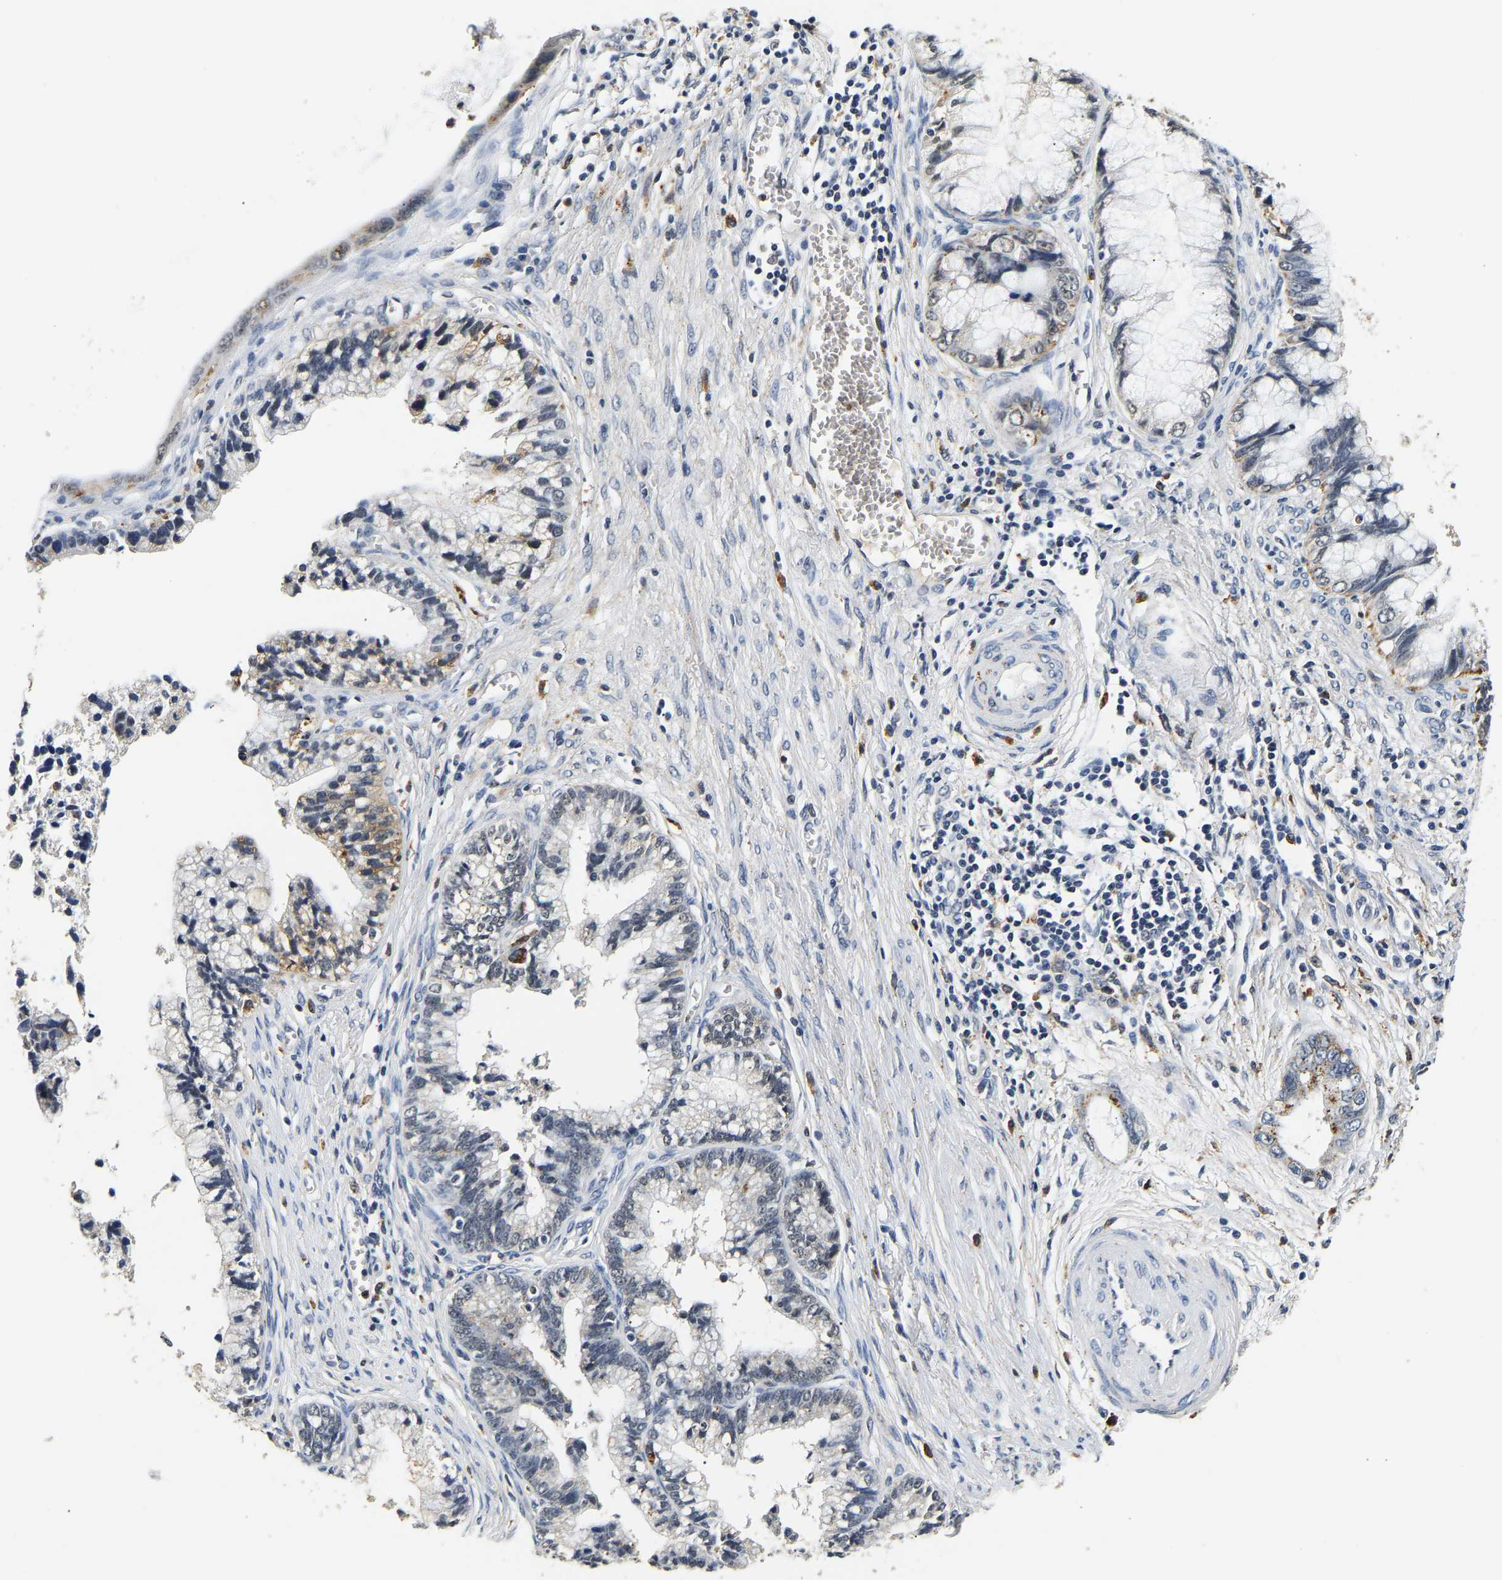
{"staining": {"intensity": "moderate", "quantity": "<25%", "location": "cytoplasmic/membranous"}, "tissue": "cervical cancer", "cell_type": "Tumor cells", "image_type": "cancer", "snomed": [{"axis": "morphology", "description": "Adenocarcinoma, NOS"}, {"axis": "topography", "description": "Cervix"}], "caption": "The micrograph shows immunohistochemical staining of adenocarcinoma (cervical). There is moderate cytoplasmic/membranous staining is identified in approximately <25% of tumor cells.", "gene": "SMU1", "patient": {"sex": "female", "age": 44}}